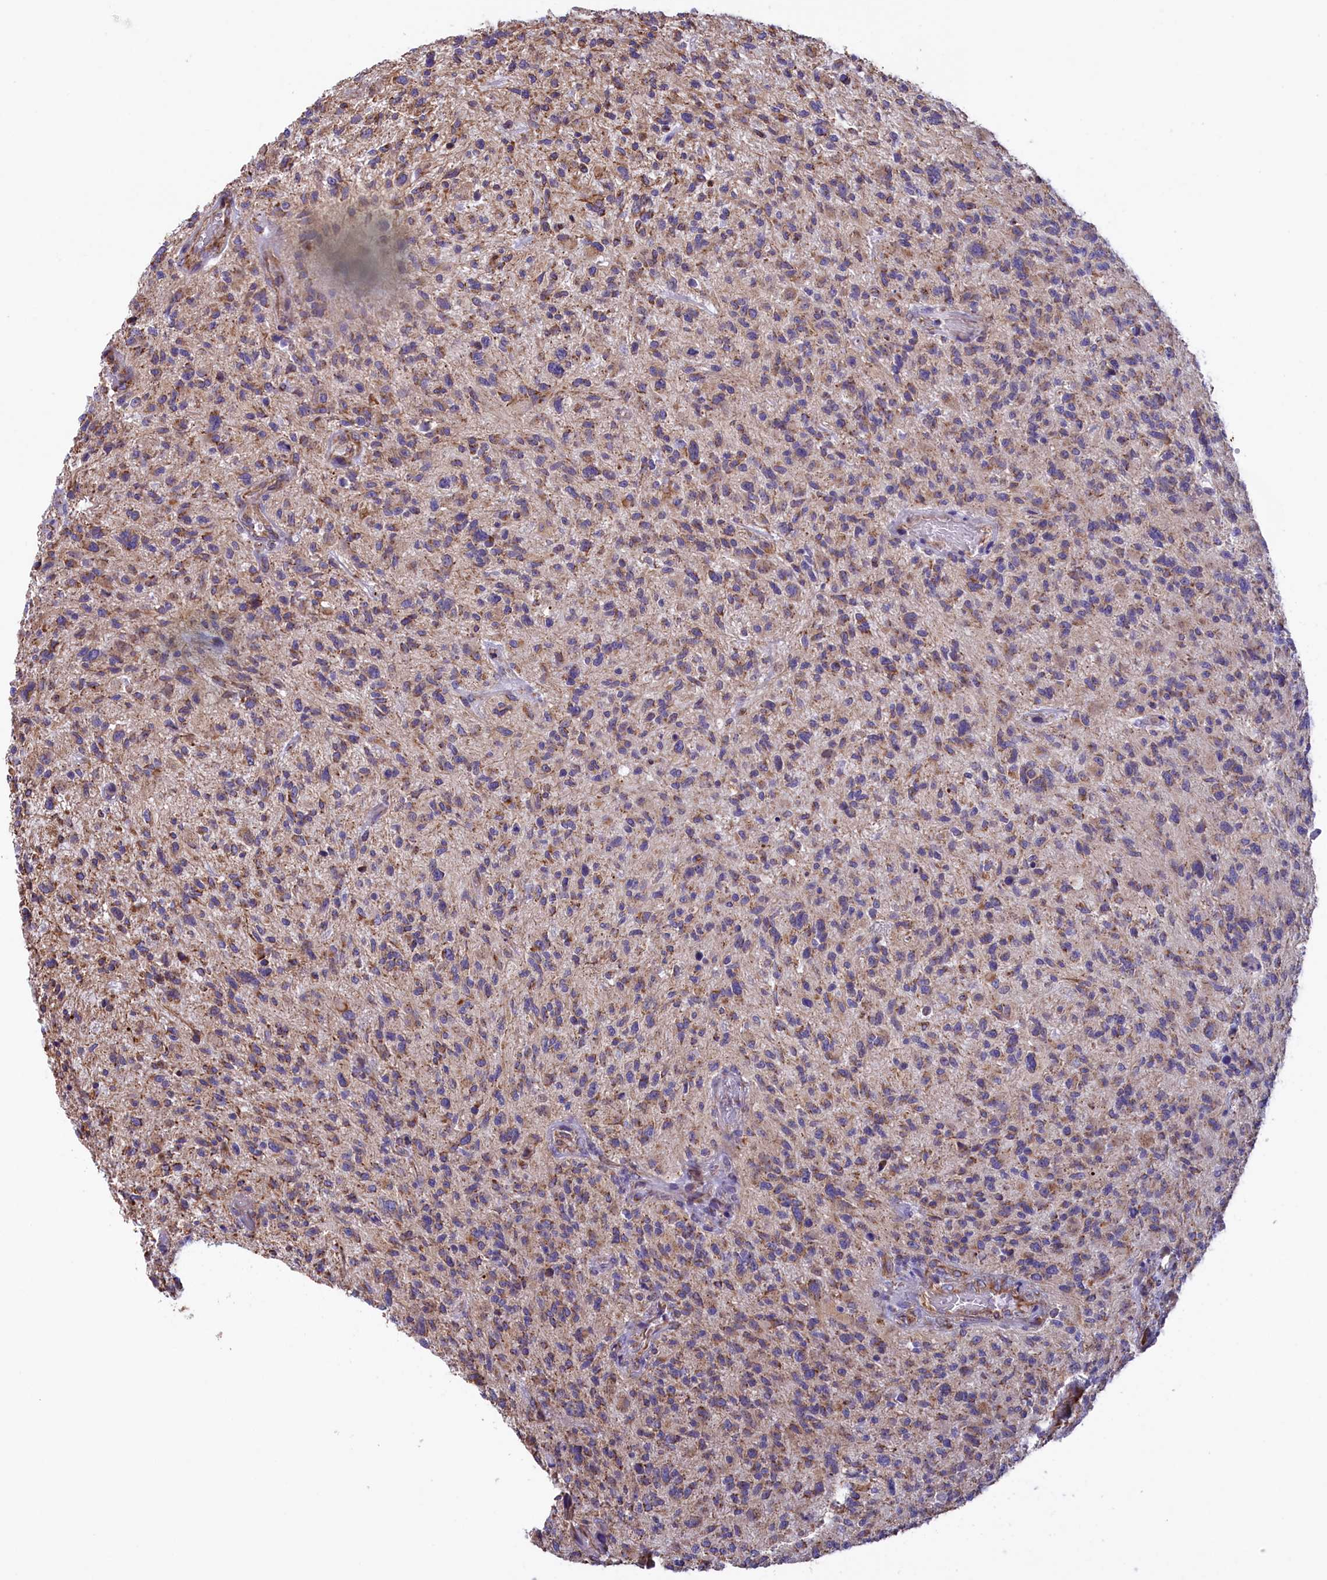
{"staining": {"intensity": "weak", "quantity": "<25%", "location": "cytoplasmic/membranous"}, "tissue": "glioma", "cell_type": "Tumor cells", "image_type": "cancer", "snomed": [{"axis": "morphology", "description": "Glioma, malignant, High grade"}, {"axis": "topography", "description": "Brain"}], "caption": "The image shows no significant expression in tumor cells of glioma.", "gene": "GATB", "patient": {"sex": "male", "age": 47}}